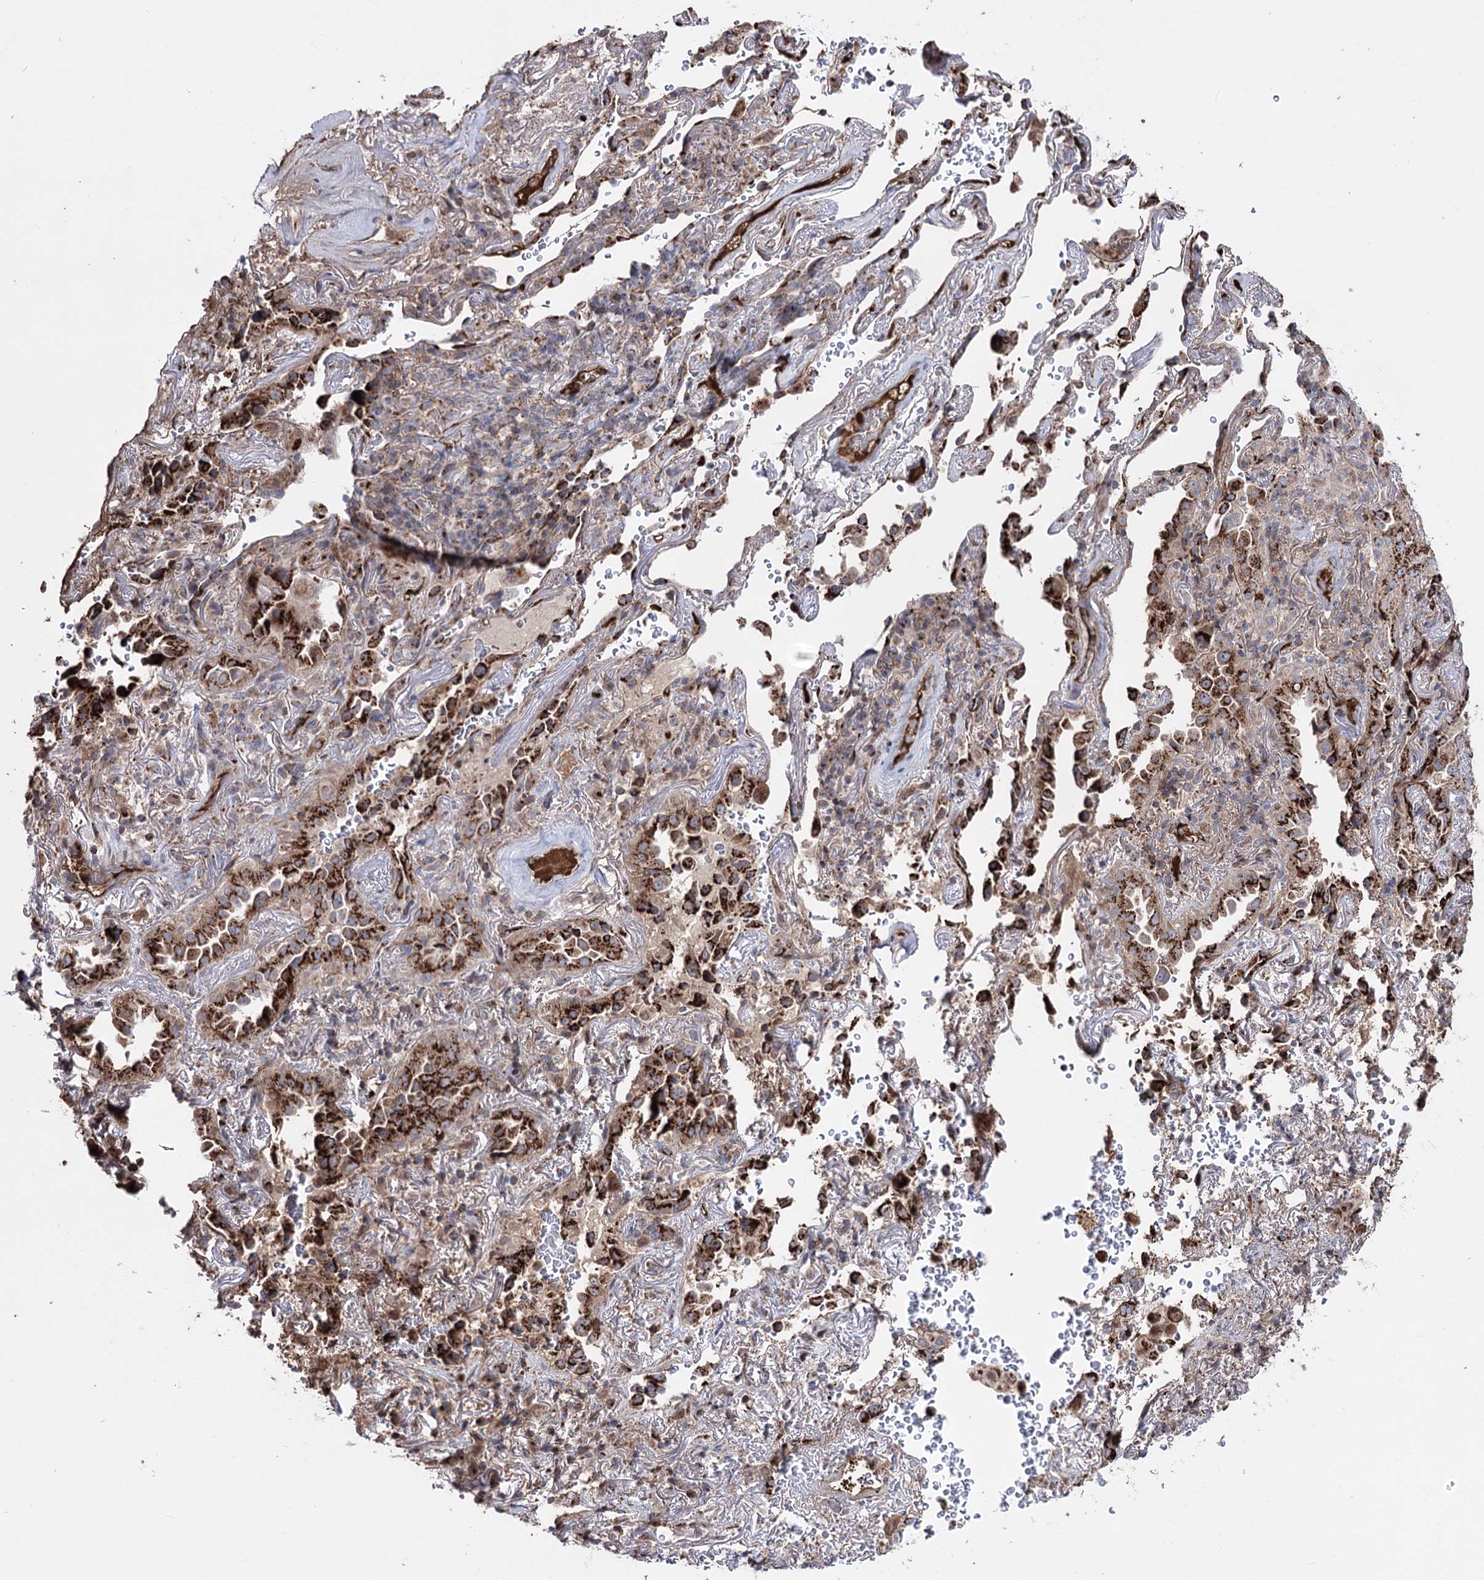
{"staining": {"intensity": "strong", "quantity": ">75%", "location": "cytoplasmic/membranous"}, "tissue": "lung cancer", "cell_type": "Tumor cells", "image_type": "cancer", "snomed": [{"axis": "morphology", "description": "Adenocarcinoma, NOS"}, {"axis": "topography", "description": "Lung"}], "caption": "Immunohistochemical staining of lung cancer (adenocarcinoma) shows high levels of strong cytoplasmic/membranous positivity in approximately >75% of tumor cells. (Brightfield microscopy of DAB IHC at high magnification).", "gene": "ARHGAP20", "patient": {"sex": "female", "age": 69}}